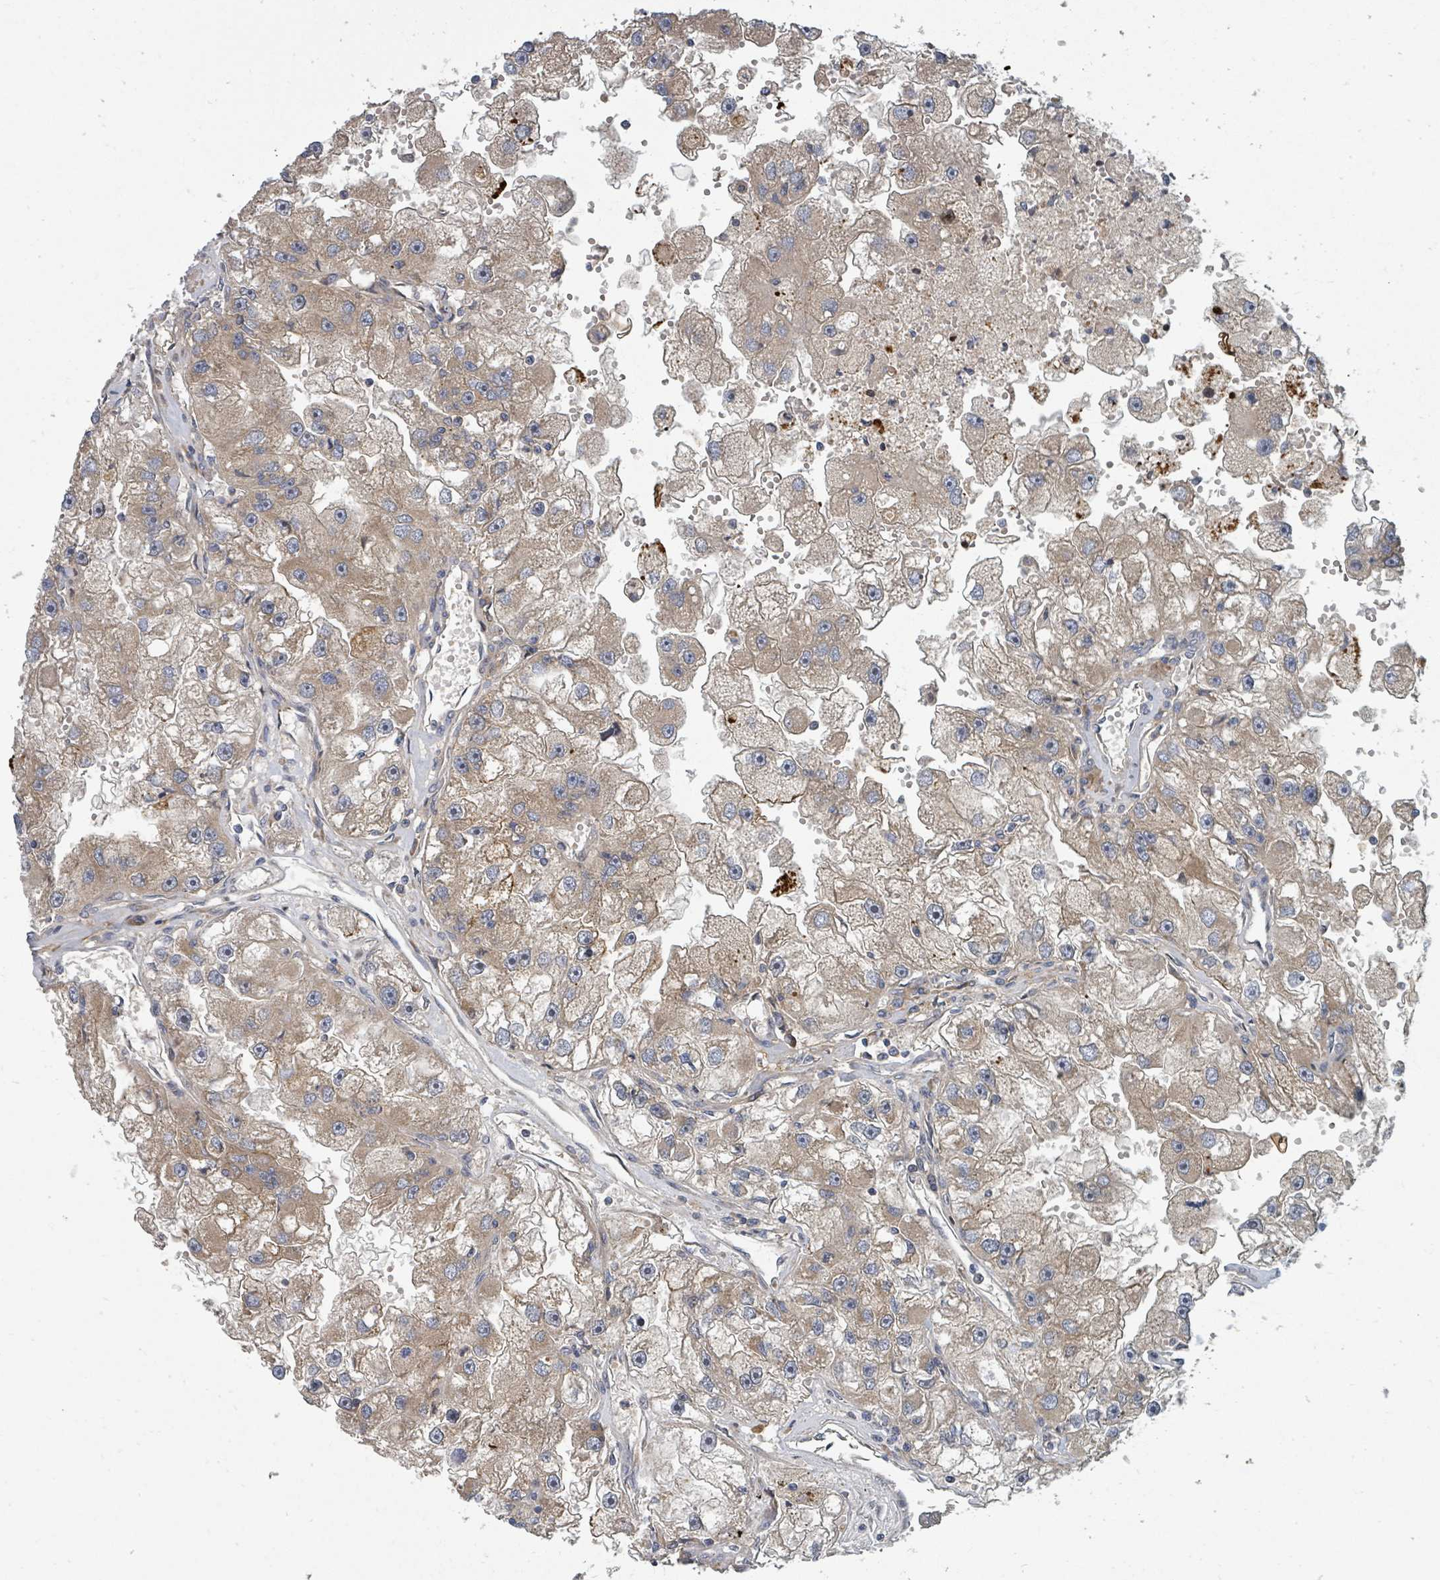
{"staining": {"intensity": "weak", "quantity": ">75%", "location": "cytoplasmic/membranous"}, "tissue": "renal cancer", "cell_type": "Tumor cells", "image_type": "cancer", "snomed": [{"axis": "morphology", "description": "Adenocarcinoma, NOS"}, {"axis": "topography", "description": "Kidney"}], "caption": "Immunohistochemical staining of renal cancer exhibits low levels of weak cytoplasmic/membranous protein staining in approximately >75% of tumor cells.", "gene": "DPM1", "patient": {"sex": "male", "age": 63}}